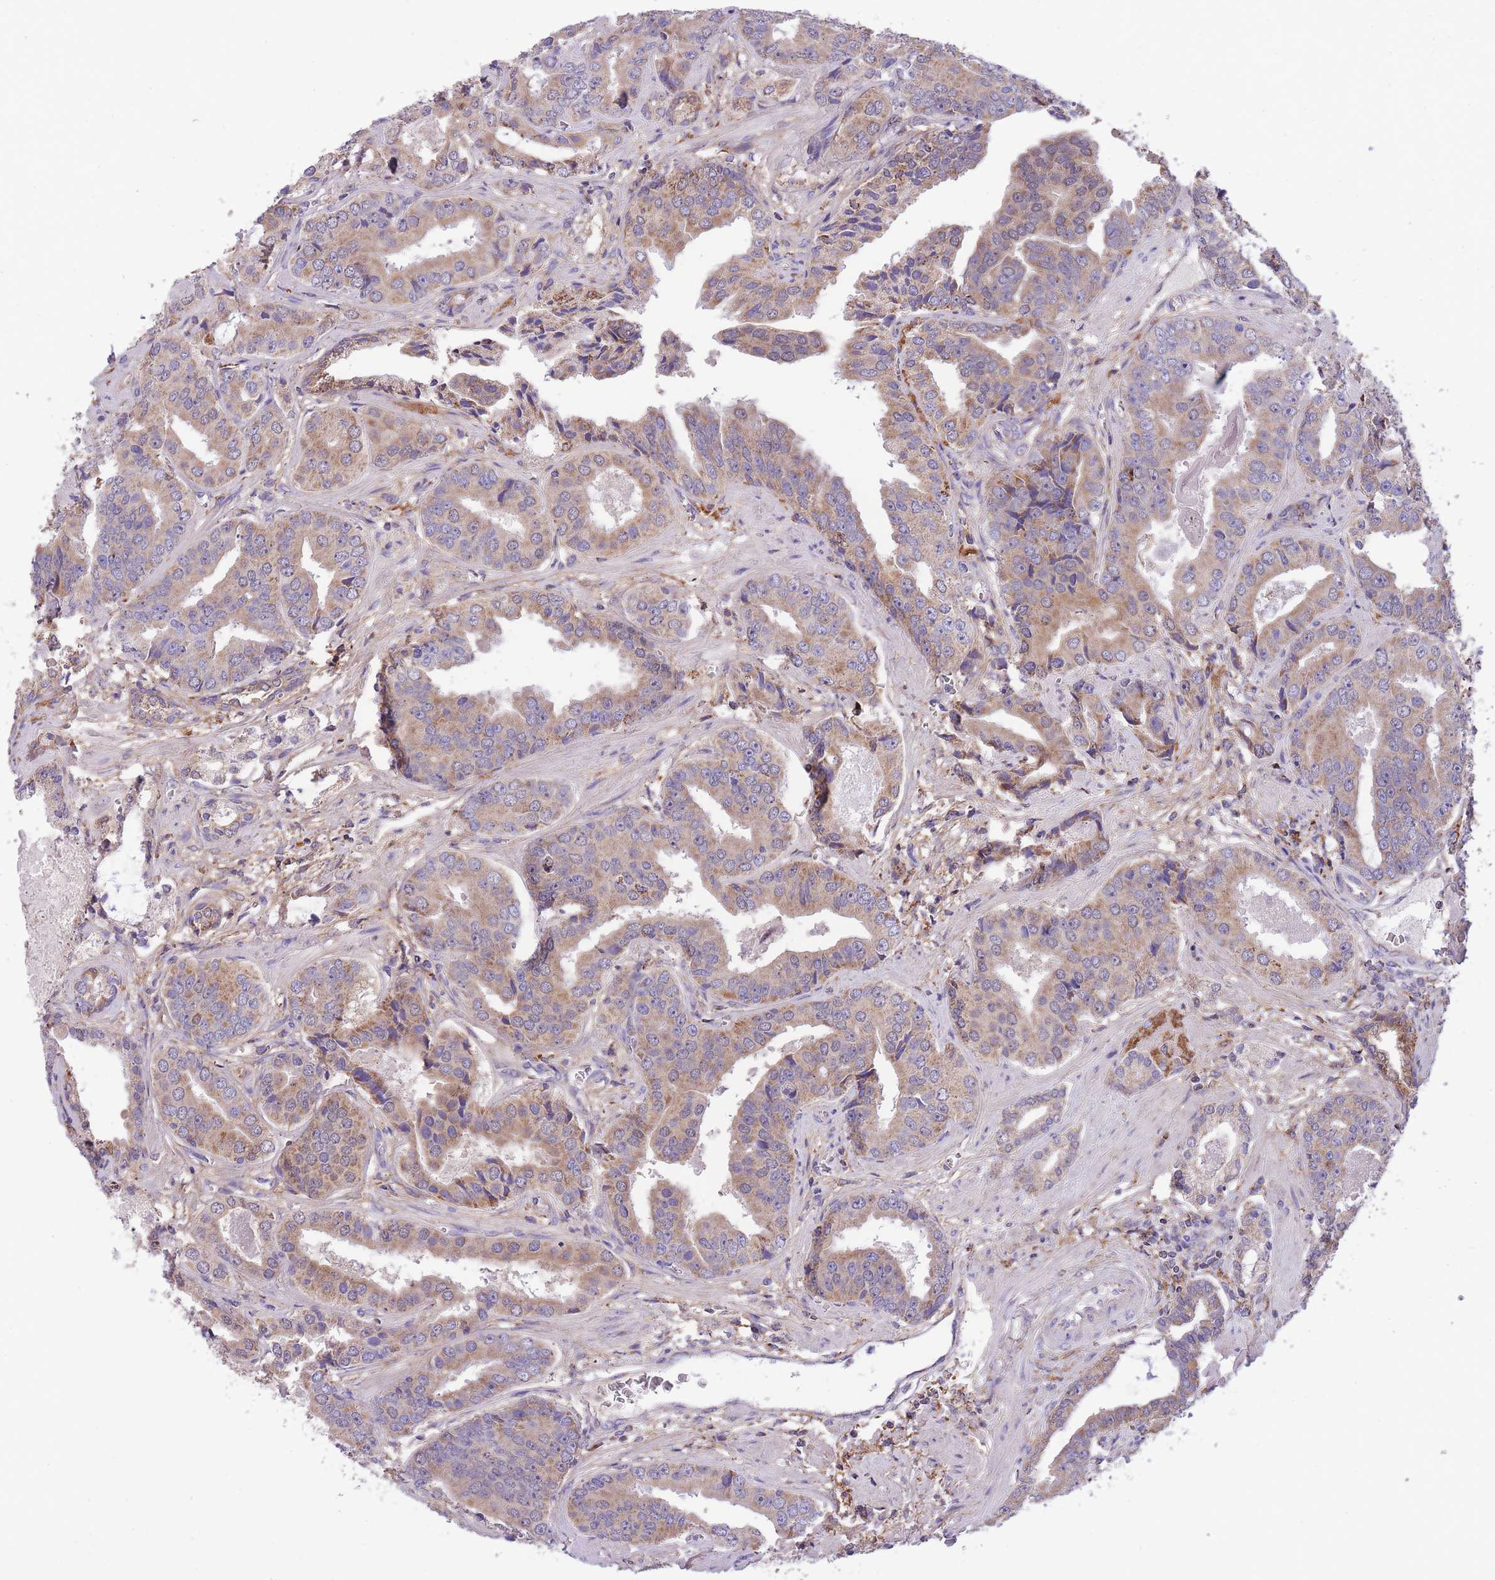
{"staining": {"intensity": "moderate", "quantity": ">75%", "location": "cytoplasmic/membranous"}, "tissue": "prostate cancer", "cell_type": "Tumor cells", "image_type": "cancer", "snomed": [{"axis": "morphology", "description": "Adenocarcinoma, High grade"}, {"axis": "topography", "description": "Prostate"}], "caption": "Moderate cytoplasmic/membranous staining for a protein is seen in approximately >75% of tumor cells of high-grade adenocarcinoma (prostate) using IHC.", "gene": "ST3GAL3", "patient": {"sex": "male", "age": 71}}